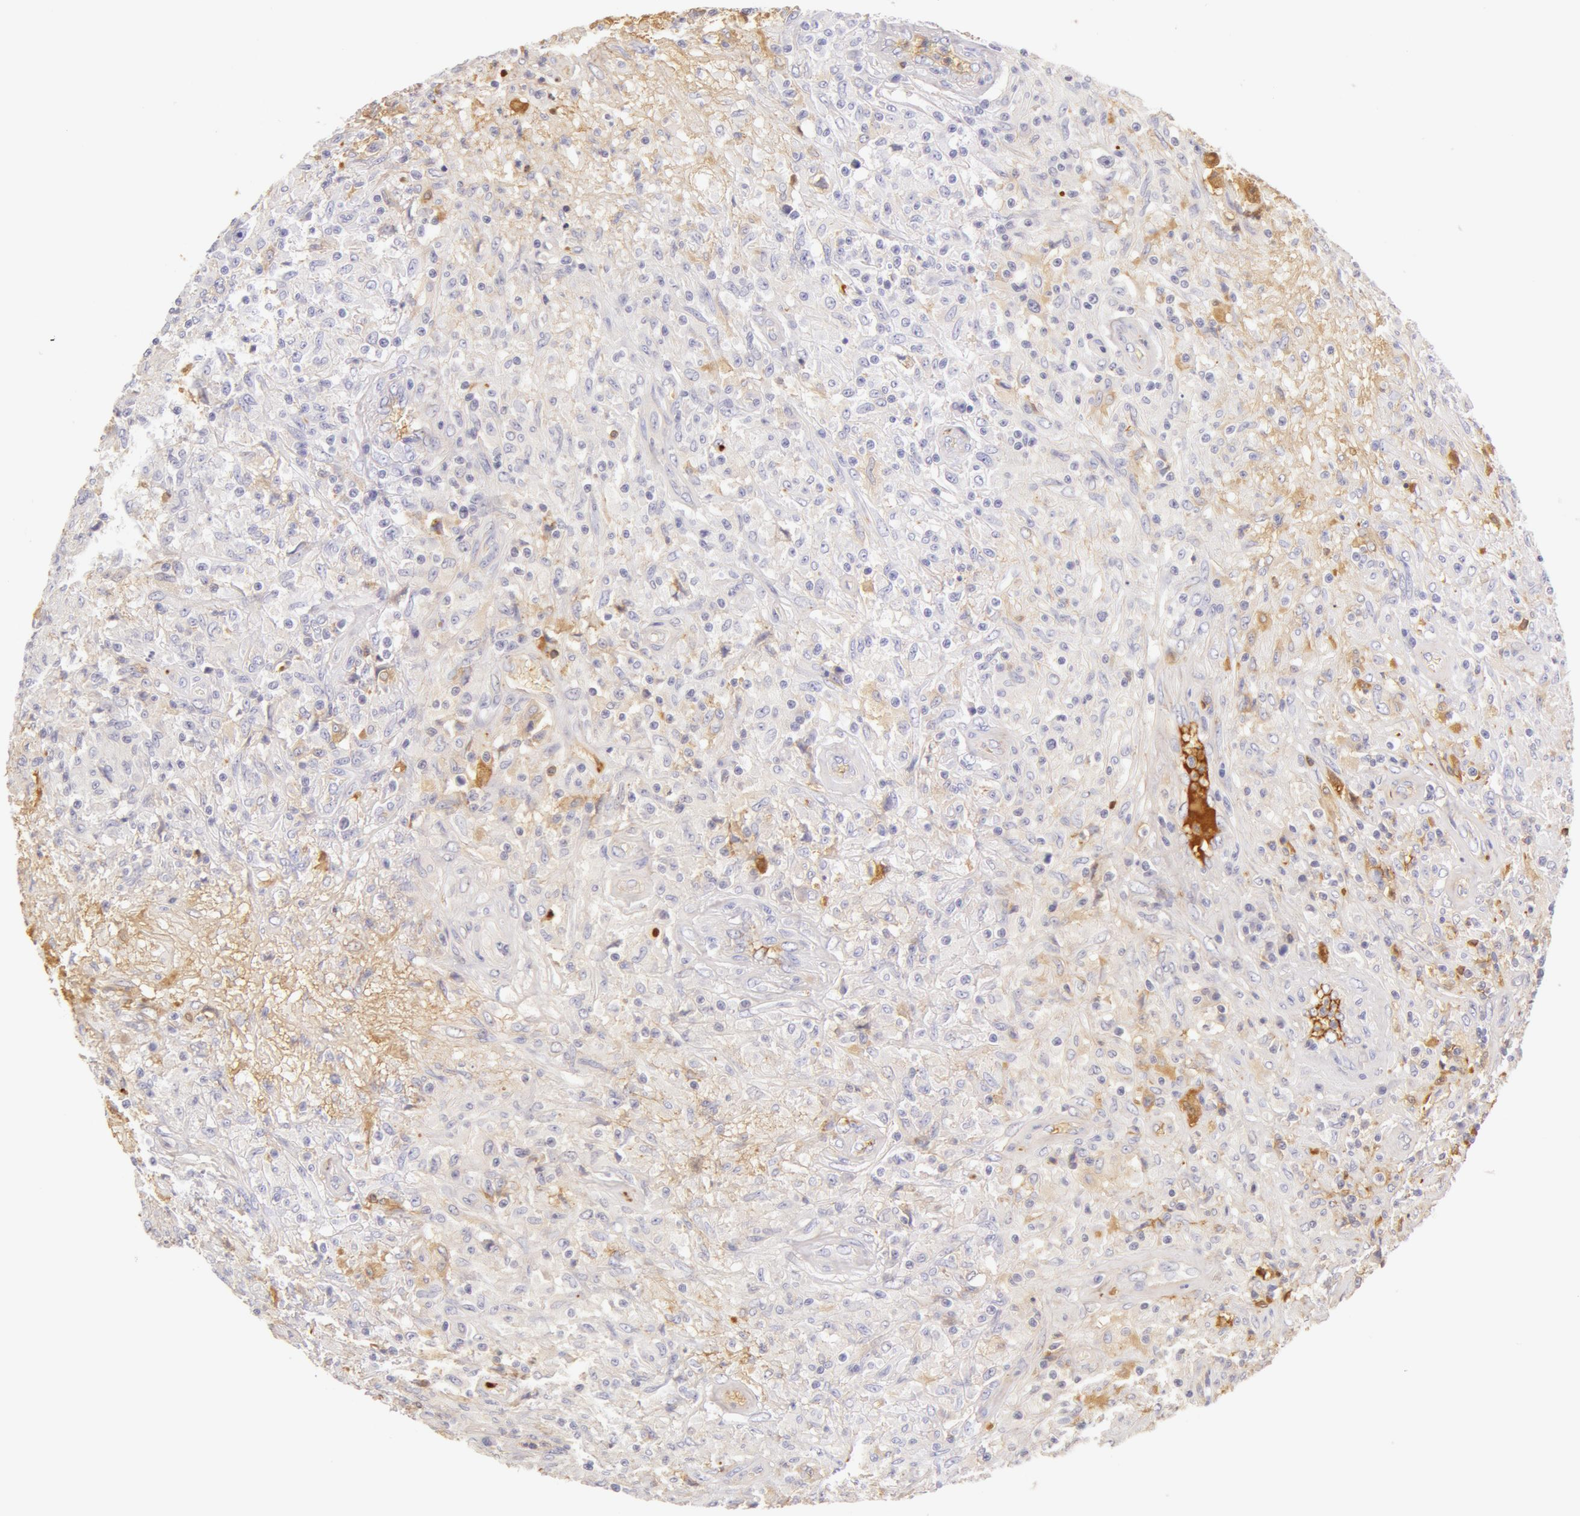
{"staining": {"intensity": "negative", "quantity": "none", "location": "none"}, "tissue": "testis cancer", "cell_type": "Tumor cells", "image_type": "cancer", "snomed": [{"axis": "morphology", "description": "Seminoma, NOS"}, {"axis": "topography", "description": "Testis"}], "caption": "The histopathology image displays no significant staining in tumor cells of seminoma (testis).", "gene": "AHSG", "patient": {"sex": "male", "age": 34}}